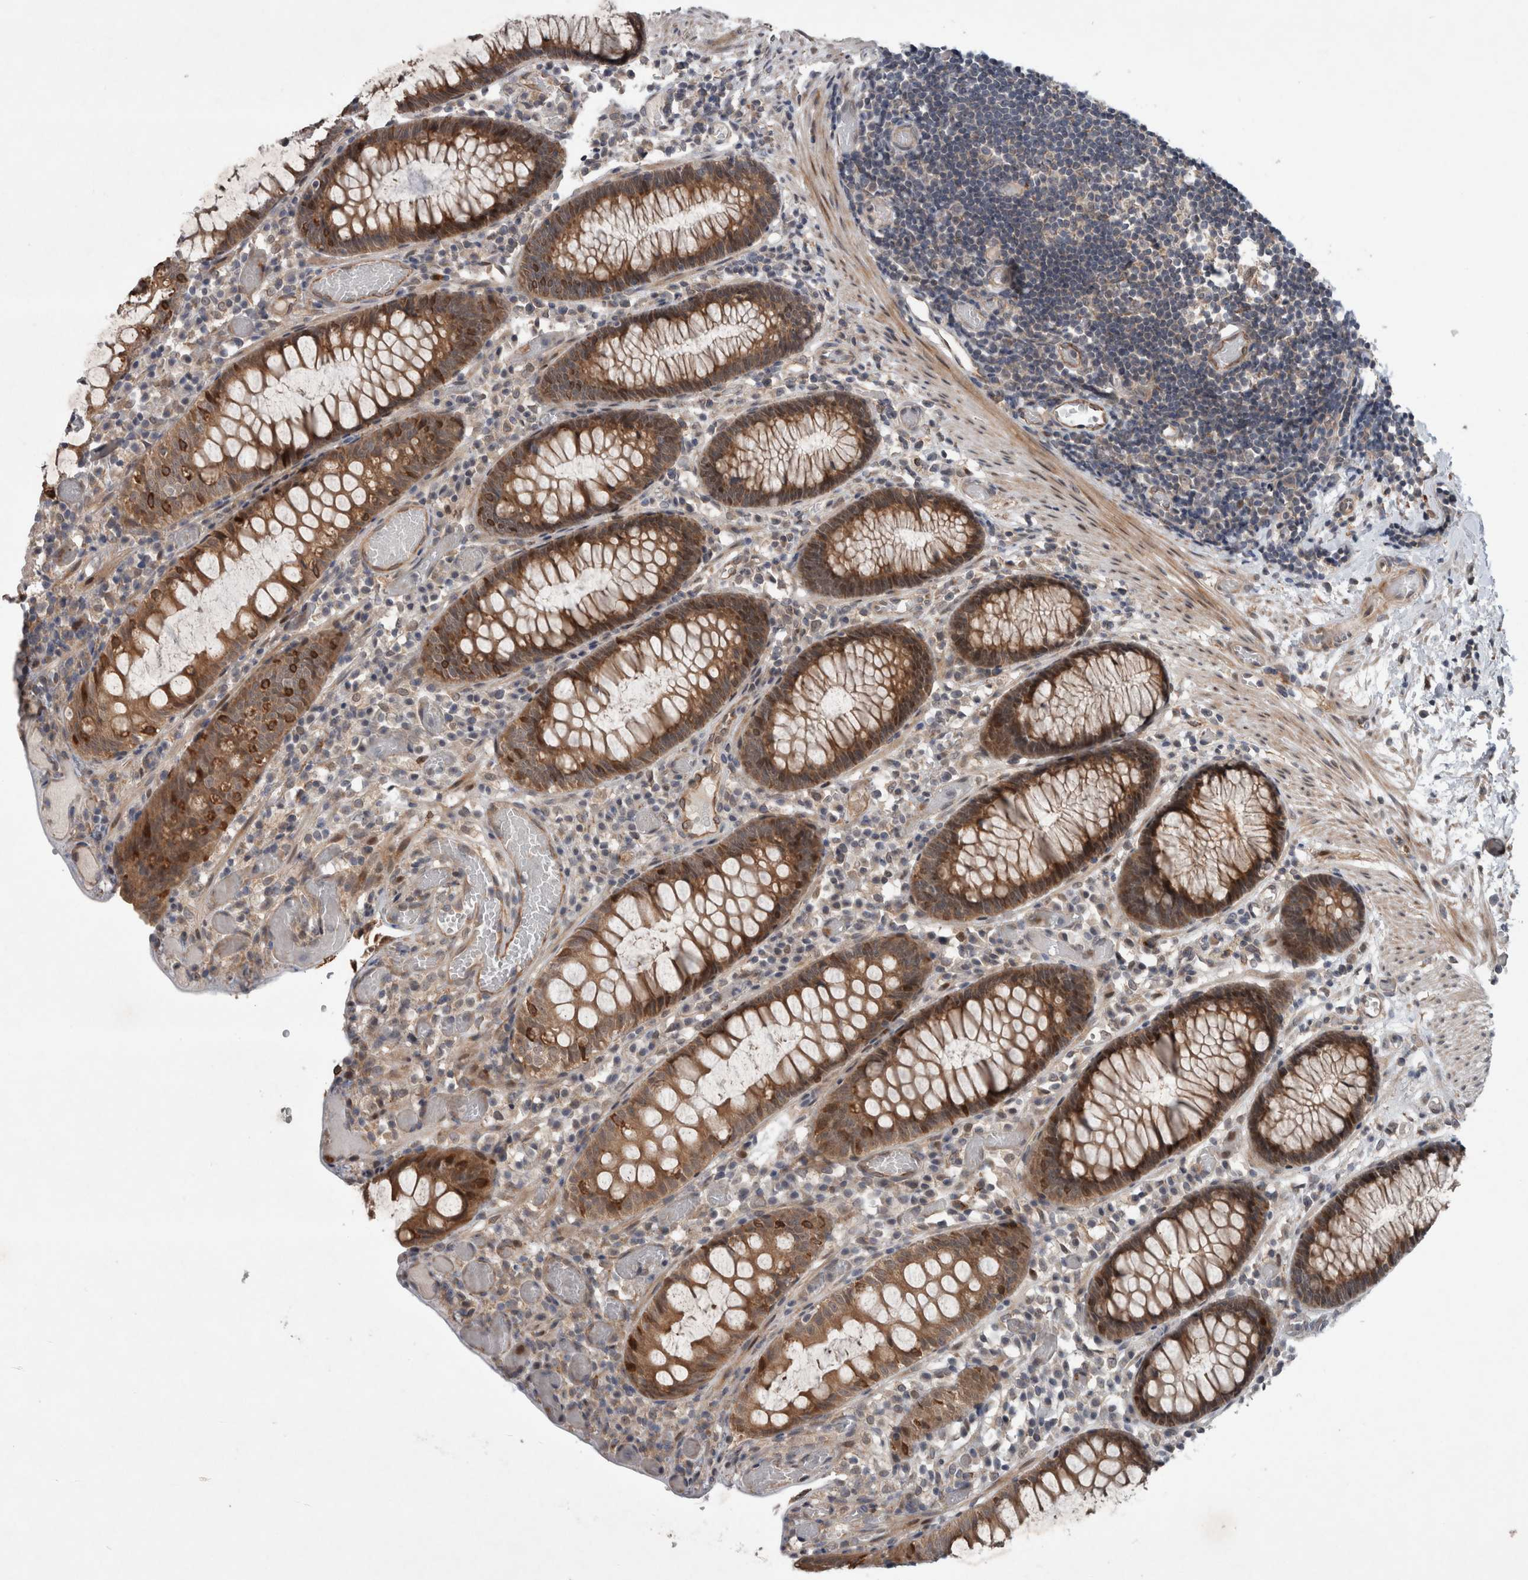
{"staining": {"intensity": "moderate", "quantity": ">75%", "location": "cytoplasmic/membranous"}, "tissue": "colon", "cell_type": "Endothelial cells", "image_type": "normal", "snomed": [{"axis": "morphology", "description": "Normal tissue, NOS"}, {"axis": "topography", "description": "Colon"}], "caption": "Immunohistochemistry (IHC) photomicrograph of normal colon: colon stained using IHC shows medium levels of moderate protein expression localized specifically in the cytoplasmic/membranous of endothelial cells, appearing as a cytoplasmic/membranous brown color.", "gene": "GIMAP6", "patient": {"sex": "male", "age": 14}}